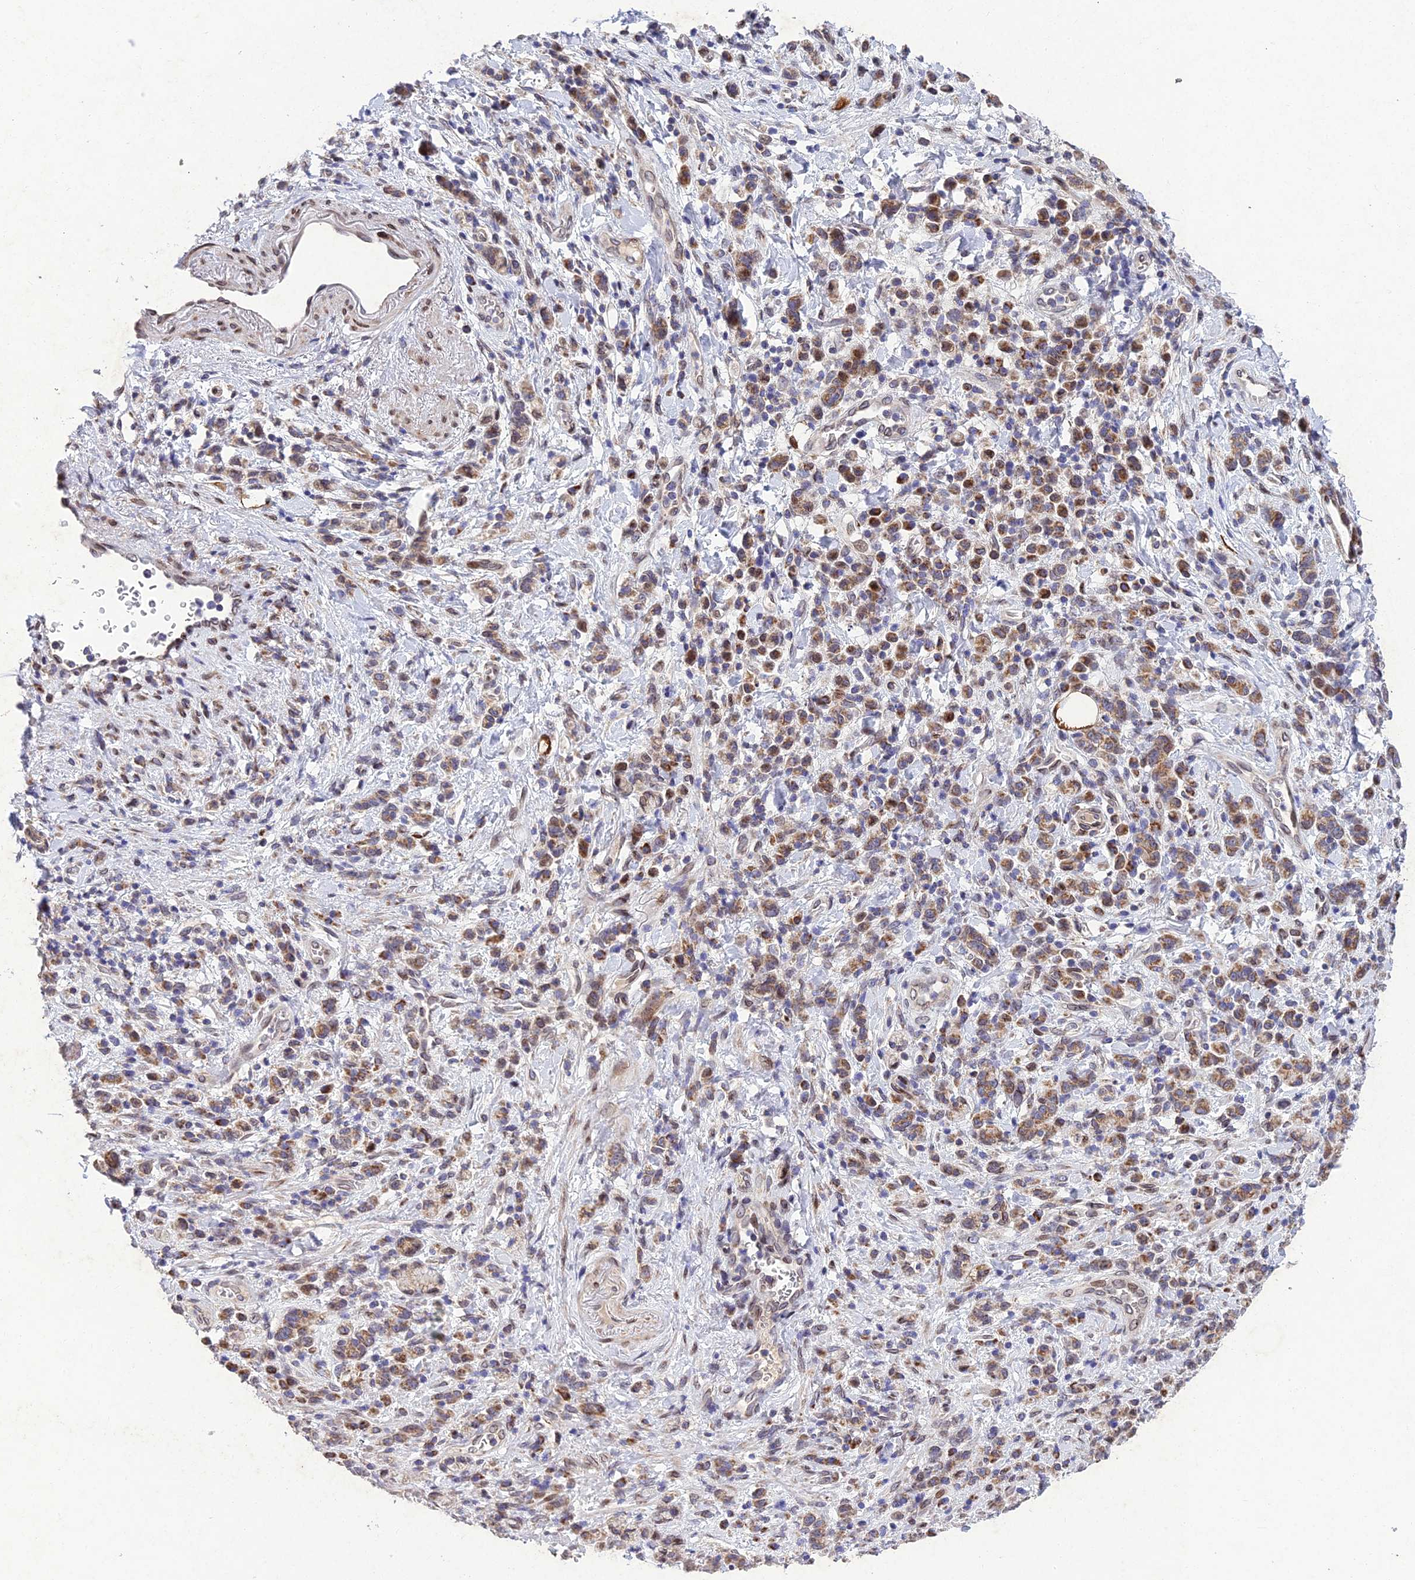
{"staining": {"intensity": "weak", "quantity": ">75%", "location": "cytoplasmic/membranous"}, "tissue": "stomach cancer", "cell_type": "Tumor cells", "image_type": "cancer", "snomed": [{"axis": "morphology", "description": "Adenocarcinoma, NOS"}, {"axis": "topography", "description": "Stomach"}], "caption": "Stomach cancer was stained to show a protein in brown. There is low levels of weak cytoplasmic/membranous expression in about >75% of tumor cells.", "gene": "MGAT2", "patient": {"sex": "male", "age": 77}}